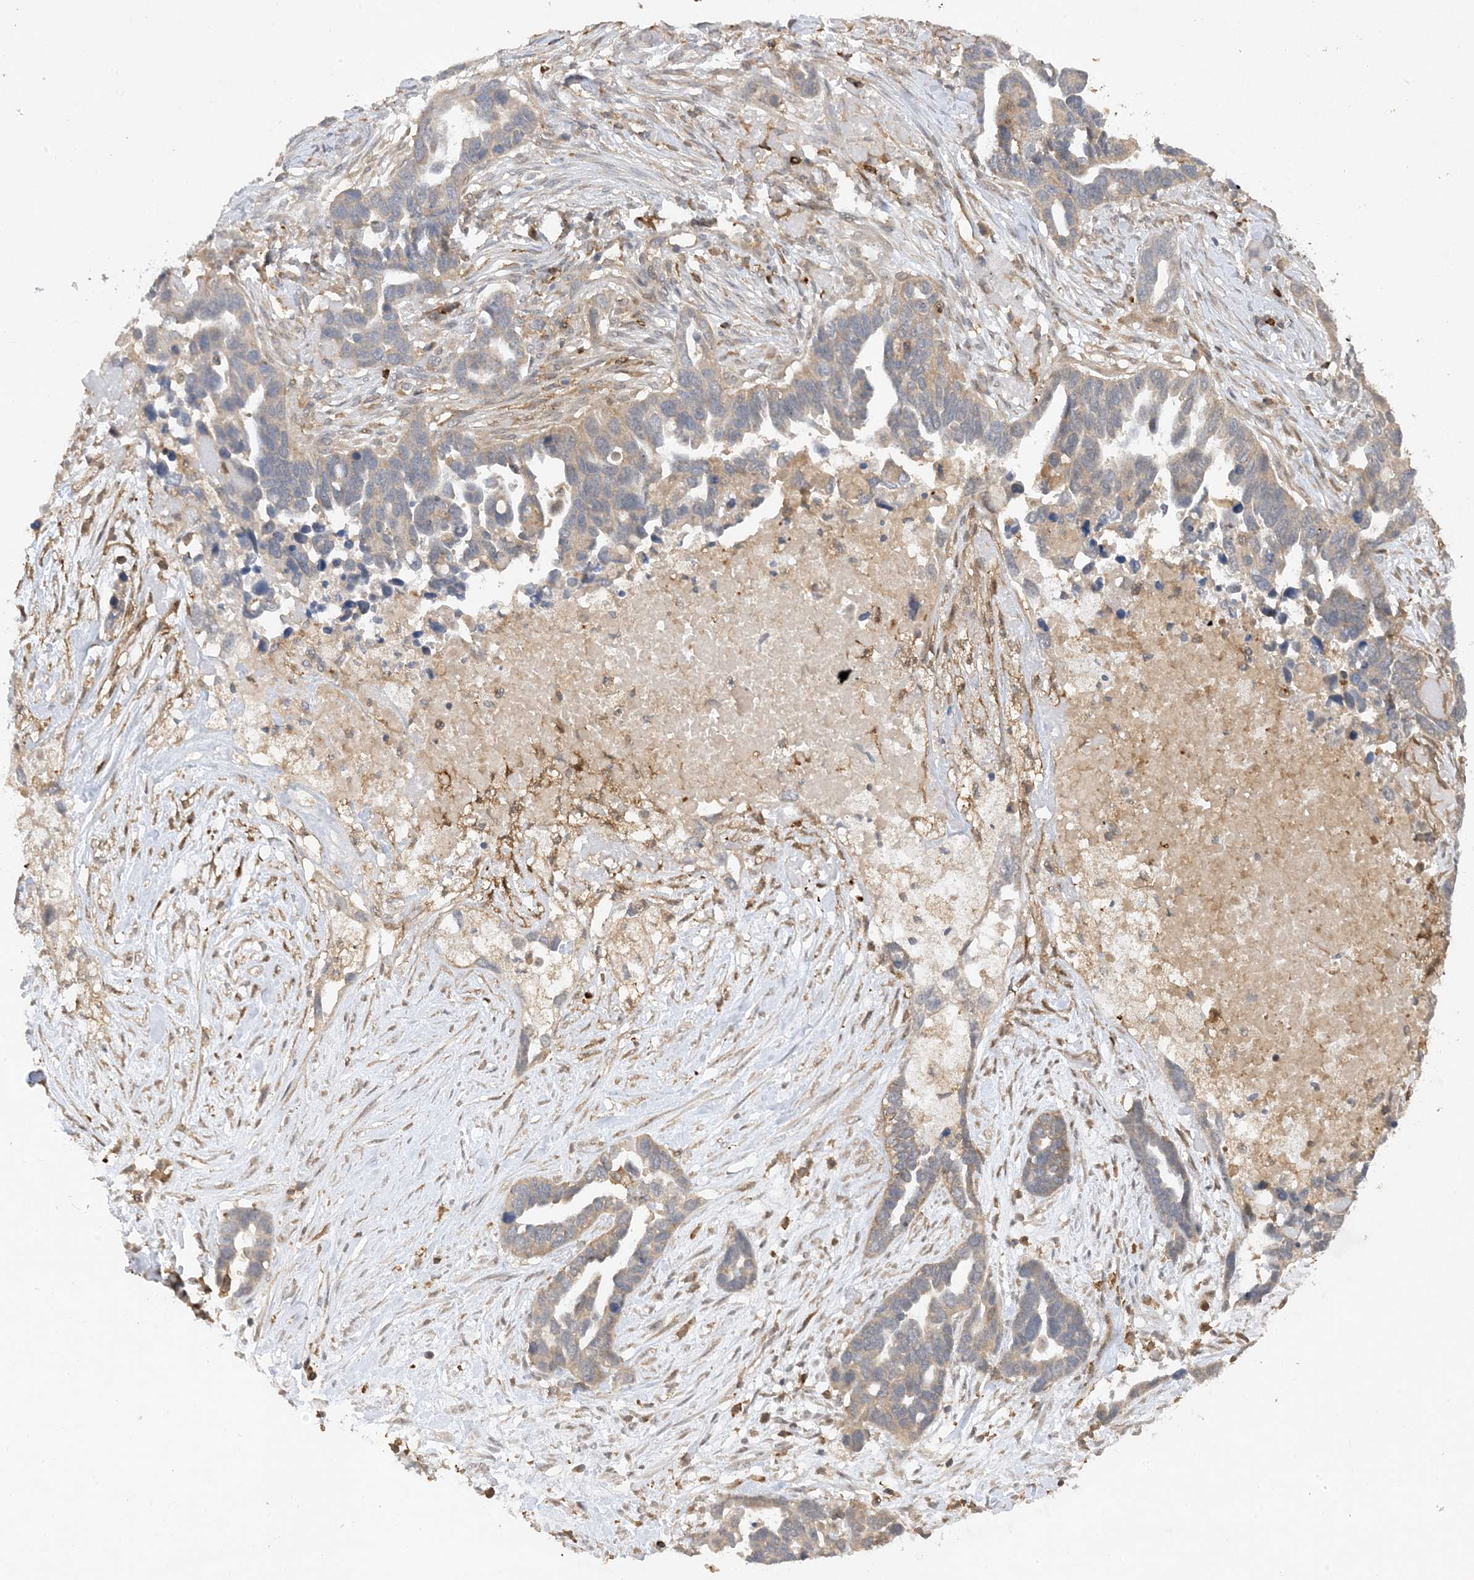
{"staining": {"intensity": "negative", "quantity": "none", "location": "none"}, "tissue": "ovarian cancer", "cell_type": "Tumor cells", "image_type": "cancer", "snomed": [{"axis": "morphology", "description": "Cystadenocarcinoma, serous, NOS"}, {"axis": "topography", "description": "Ovary"}], "caption": "Immunohistochemistry (IHC) image of ovarian cancer stained for a protein (brown), which reveals no positivity in tumor cells.", "gene": "PHACTR2", "patient": {"sex": "female", "age": 54}}